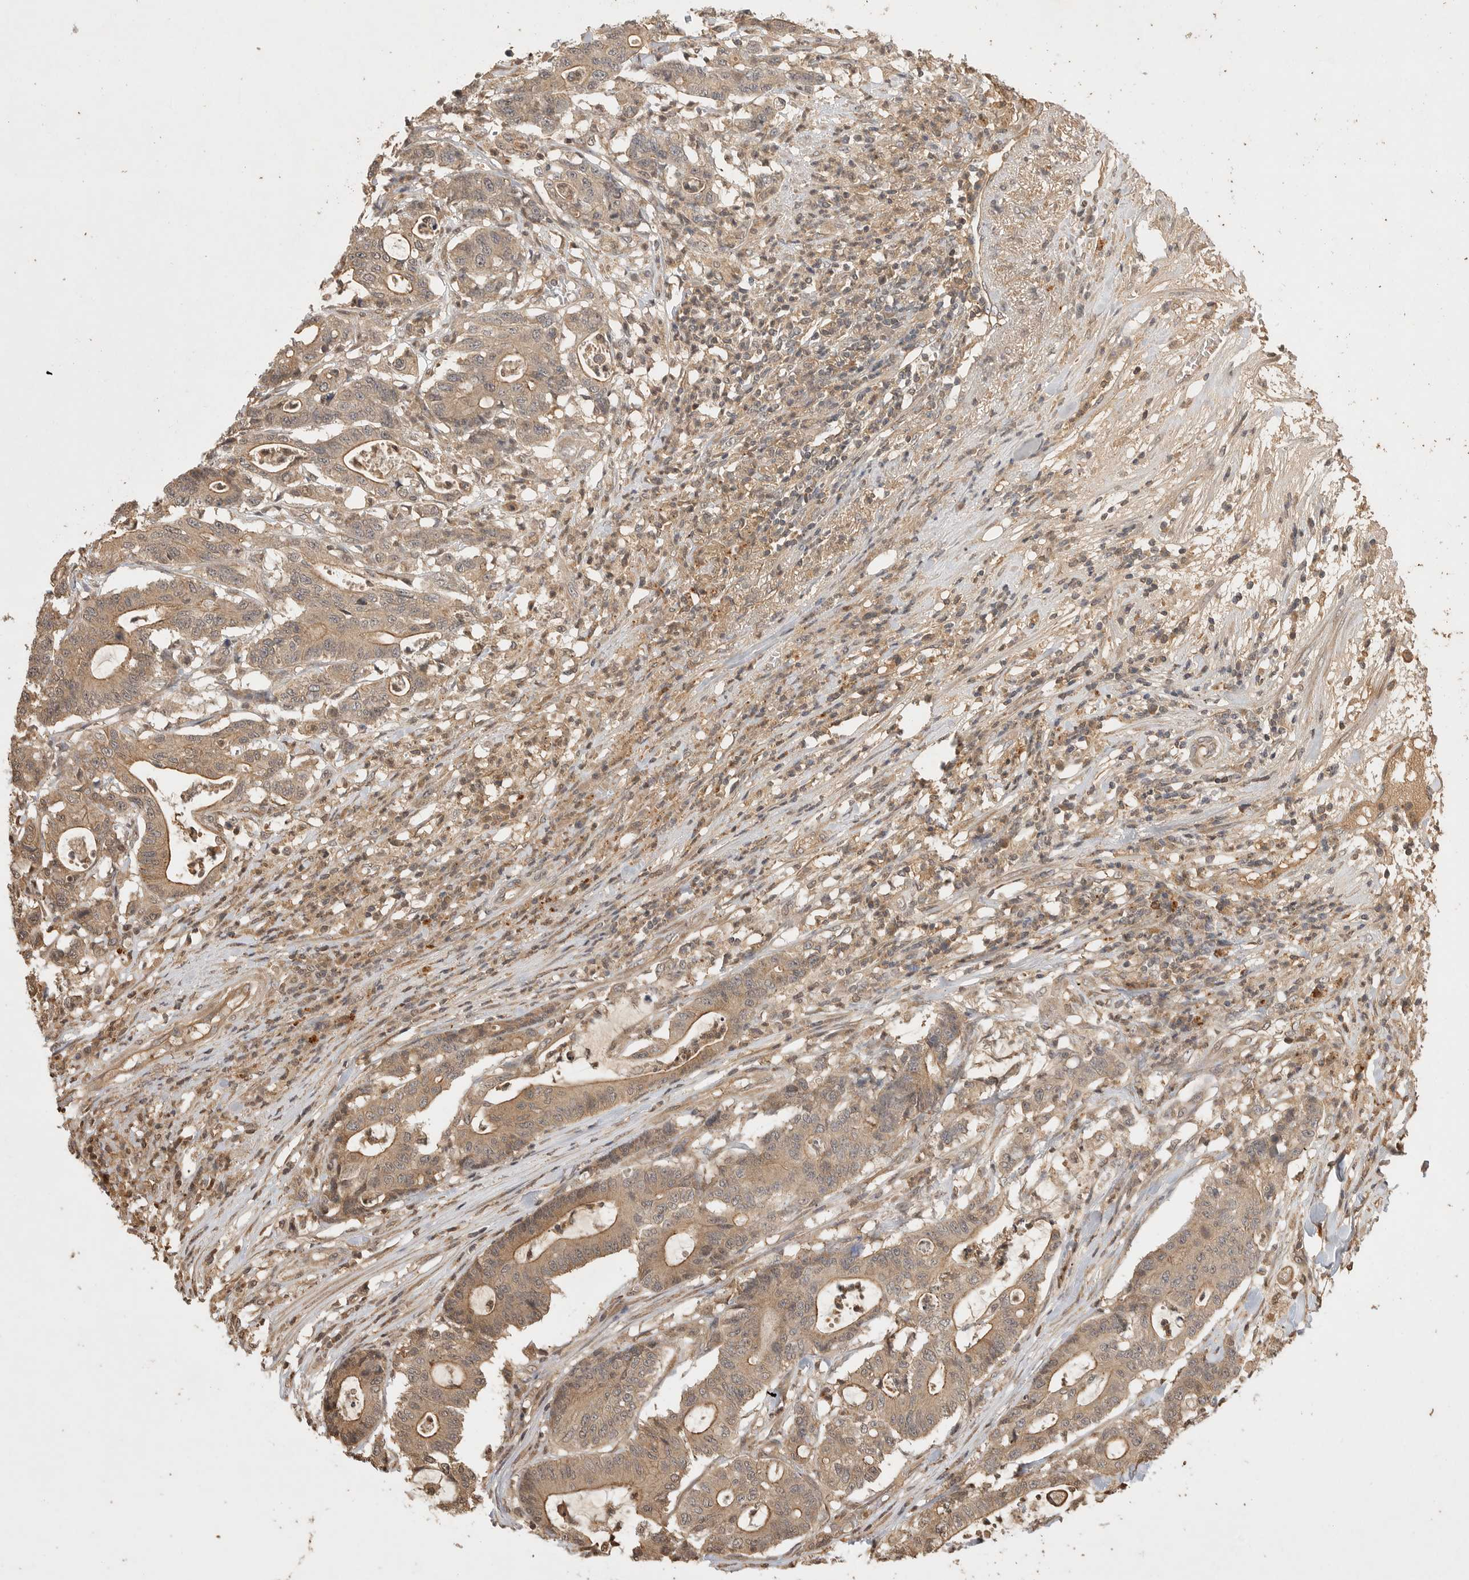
{"staining": {"intensity": "moderate", "quantity": ">75%", "location": "cytoplasmic/membranous"}, "tissue": "colorectal cancer", "cell_type": "Tumor cells", "image_type": "cancer", "snomed": [{"axis": "morphology", "description": "Adenocarcinoma, NOS"}, {"axis": "topography", "description": "Colon"}], "caption": "The image displays staining of colorectal cancer (adenocarcinoma), revealing moderate cytoplasmic/membranous protein staining (brown color) within tumor cells. The staining is performed using DAB (3,3'-diaminobenzidine) brown chromogen to label protein expression. The nuclei are counter-stained blue using hematoxylin.", "gene": "PRMT3", "patient": {"sex": "female", "age": 84}}